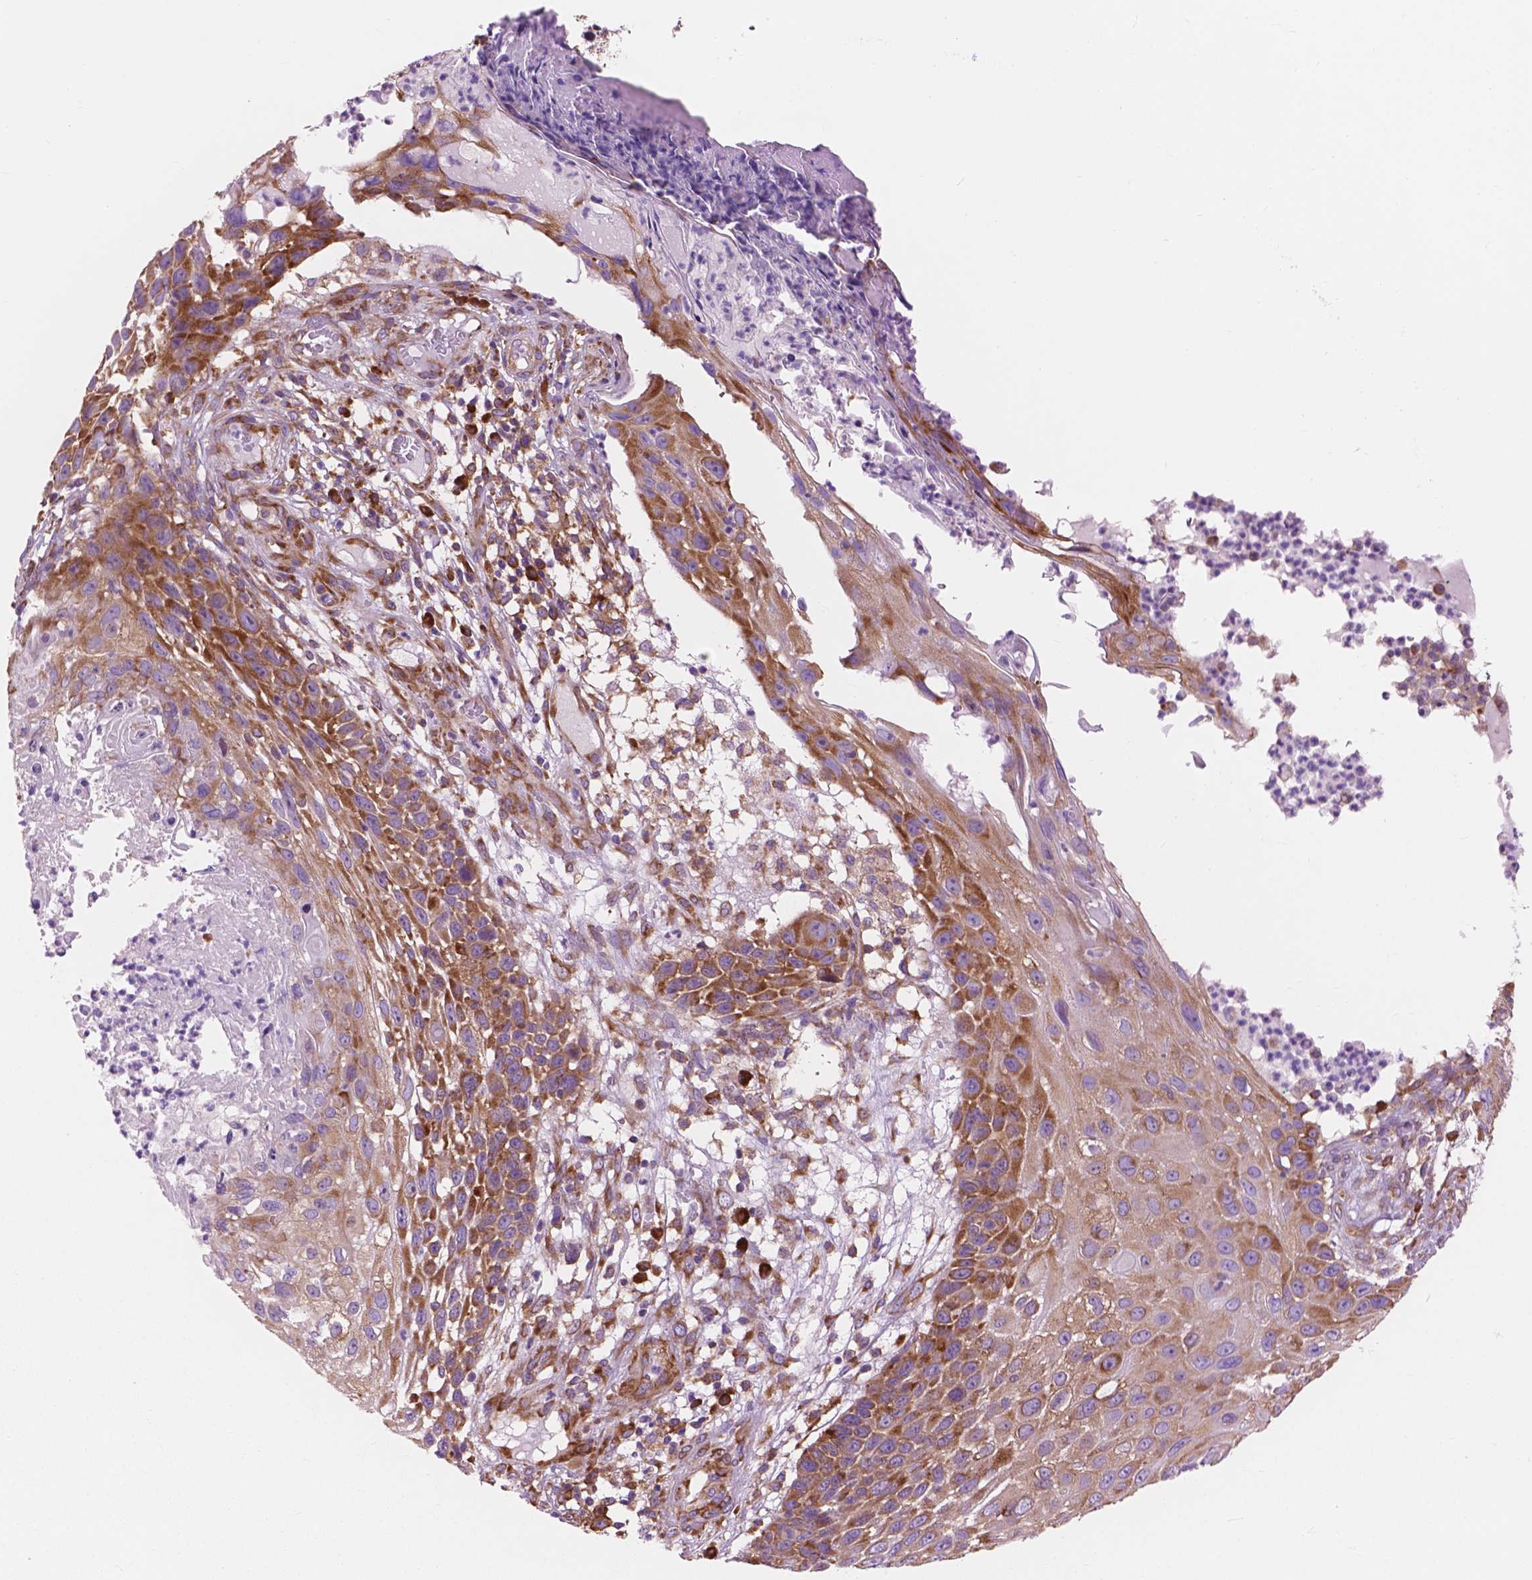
{"staining": {"intensity": "moderate", "quantity": ">75%", "location": "cytoplasmic/membranous"}, "tissue": "skin cancer", "cell_type": "Tumor cells", "image_type": "cancer", "snomed": [{"axis": "morphology", "description": "Squamous cell carcinoma, NOS"}, {"axis": "topography", "description": "Skin"}], "caption": "IHC (DAB) staining of human squamous cell carcinoma (skin) shows moderate cytoplasmic/membranous protein positivity in approximately >75% of tumor cells.", "gene": "RPL37A", "patient": {"sex": "male", "age": 92}}